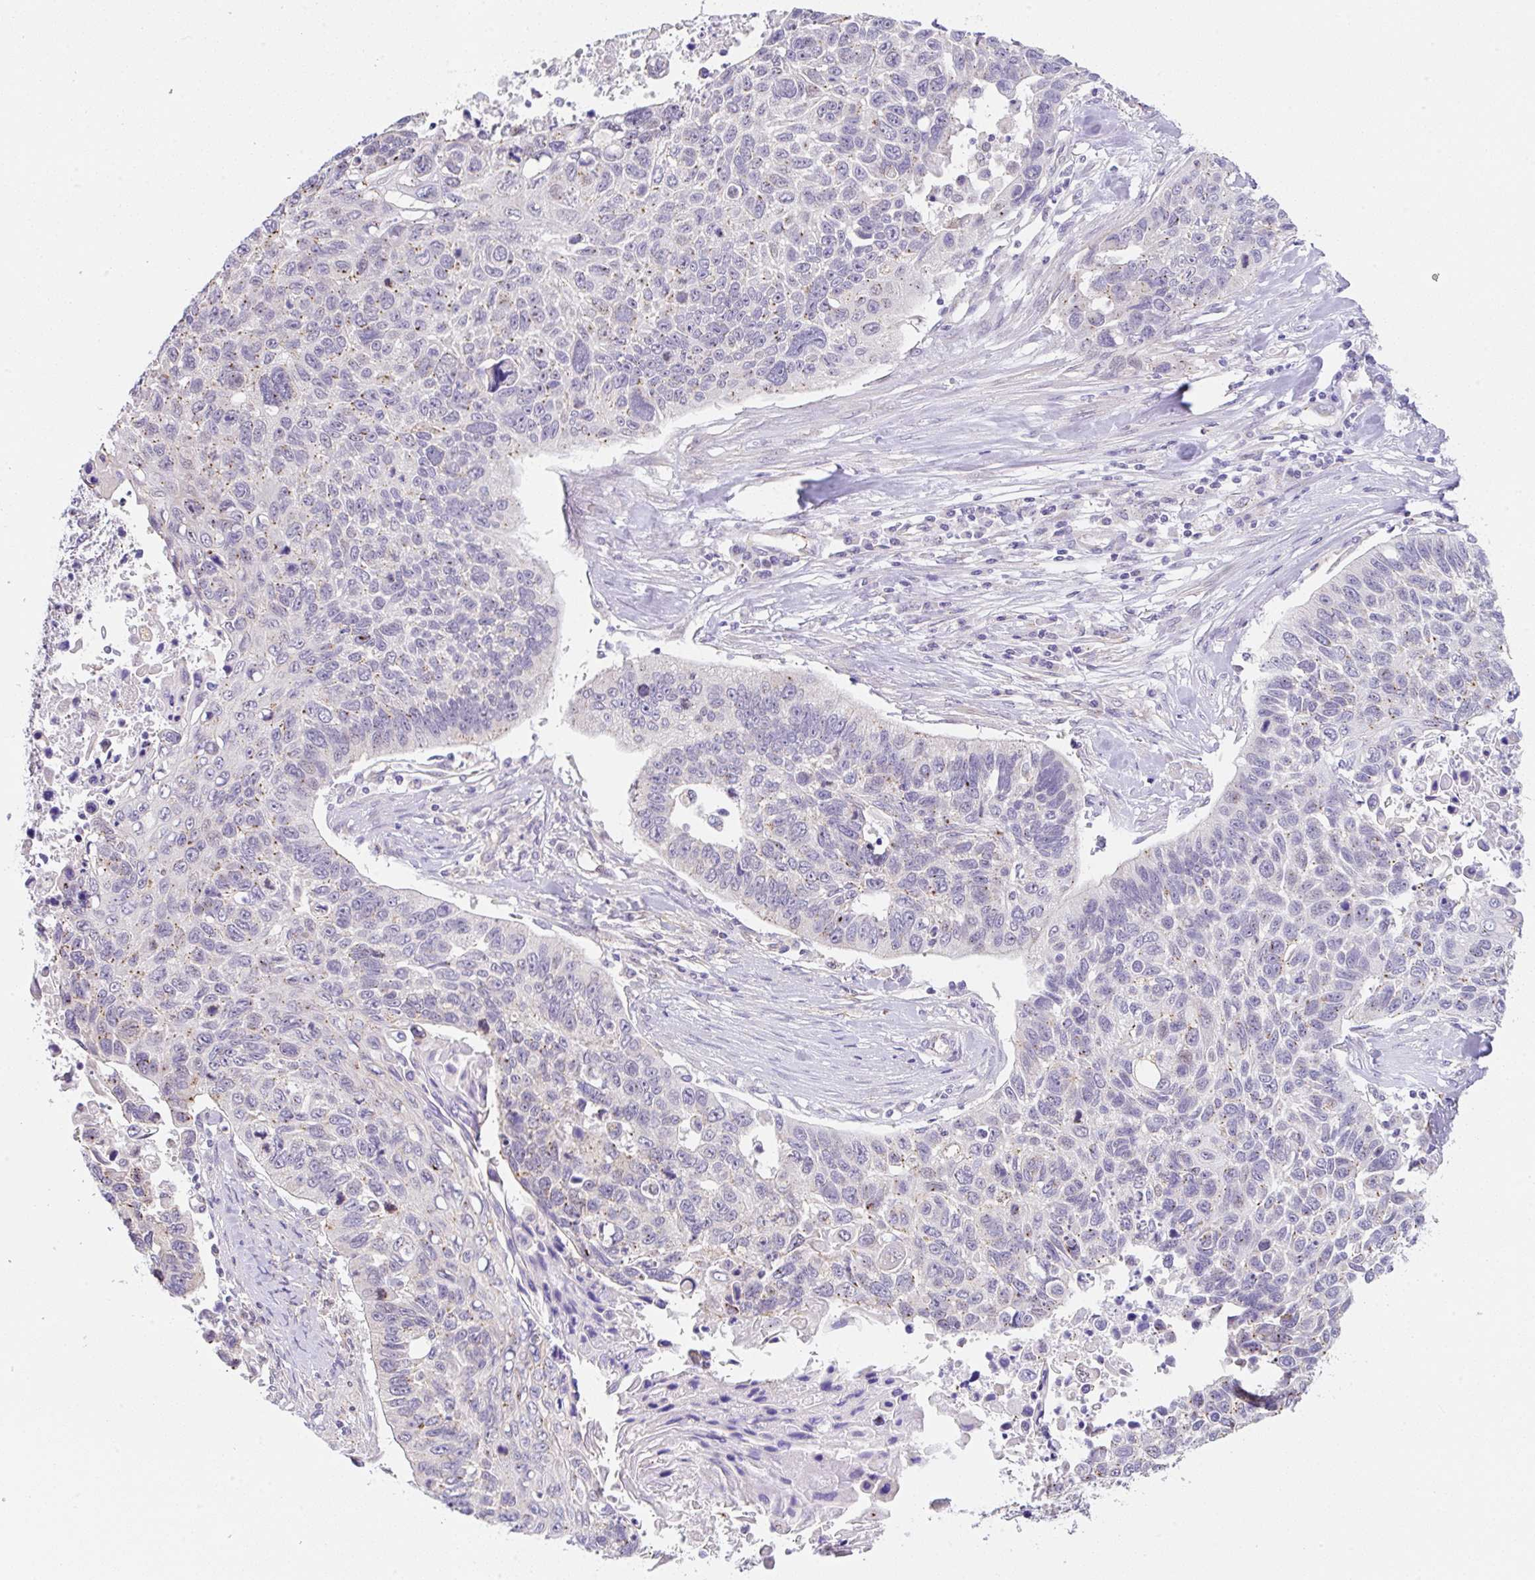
{"staining": {"intensity": "negative", "quantity": "none", "location": "none"}, "tissue": "lung cancer", "cell_type": "Tumor cells", "image_type": "cancer", "snomed": [{"axis": "morphology", "description": "Squamous cell carcinoma, NOS"}, {"axis": "topography", "description": "Lung"}], "caption": "Immunohistochemical staining of human squamous cell carcinoma (lung) reveals no significant staining in tumor cells.", "gene": "CGNL1", "patient": {"sex": "male", "age": 62}}